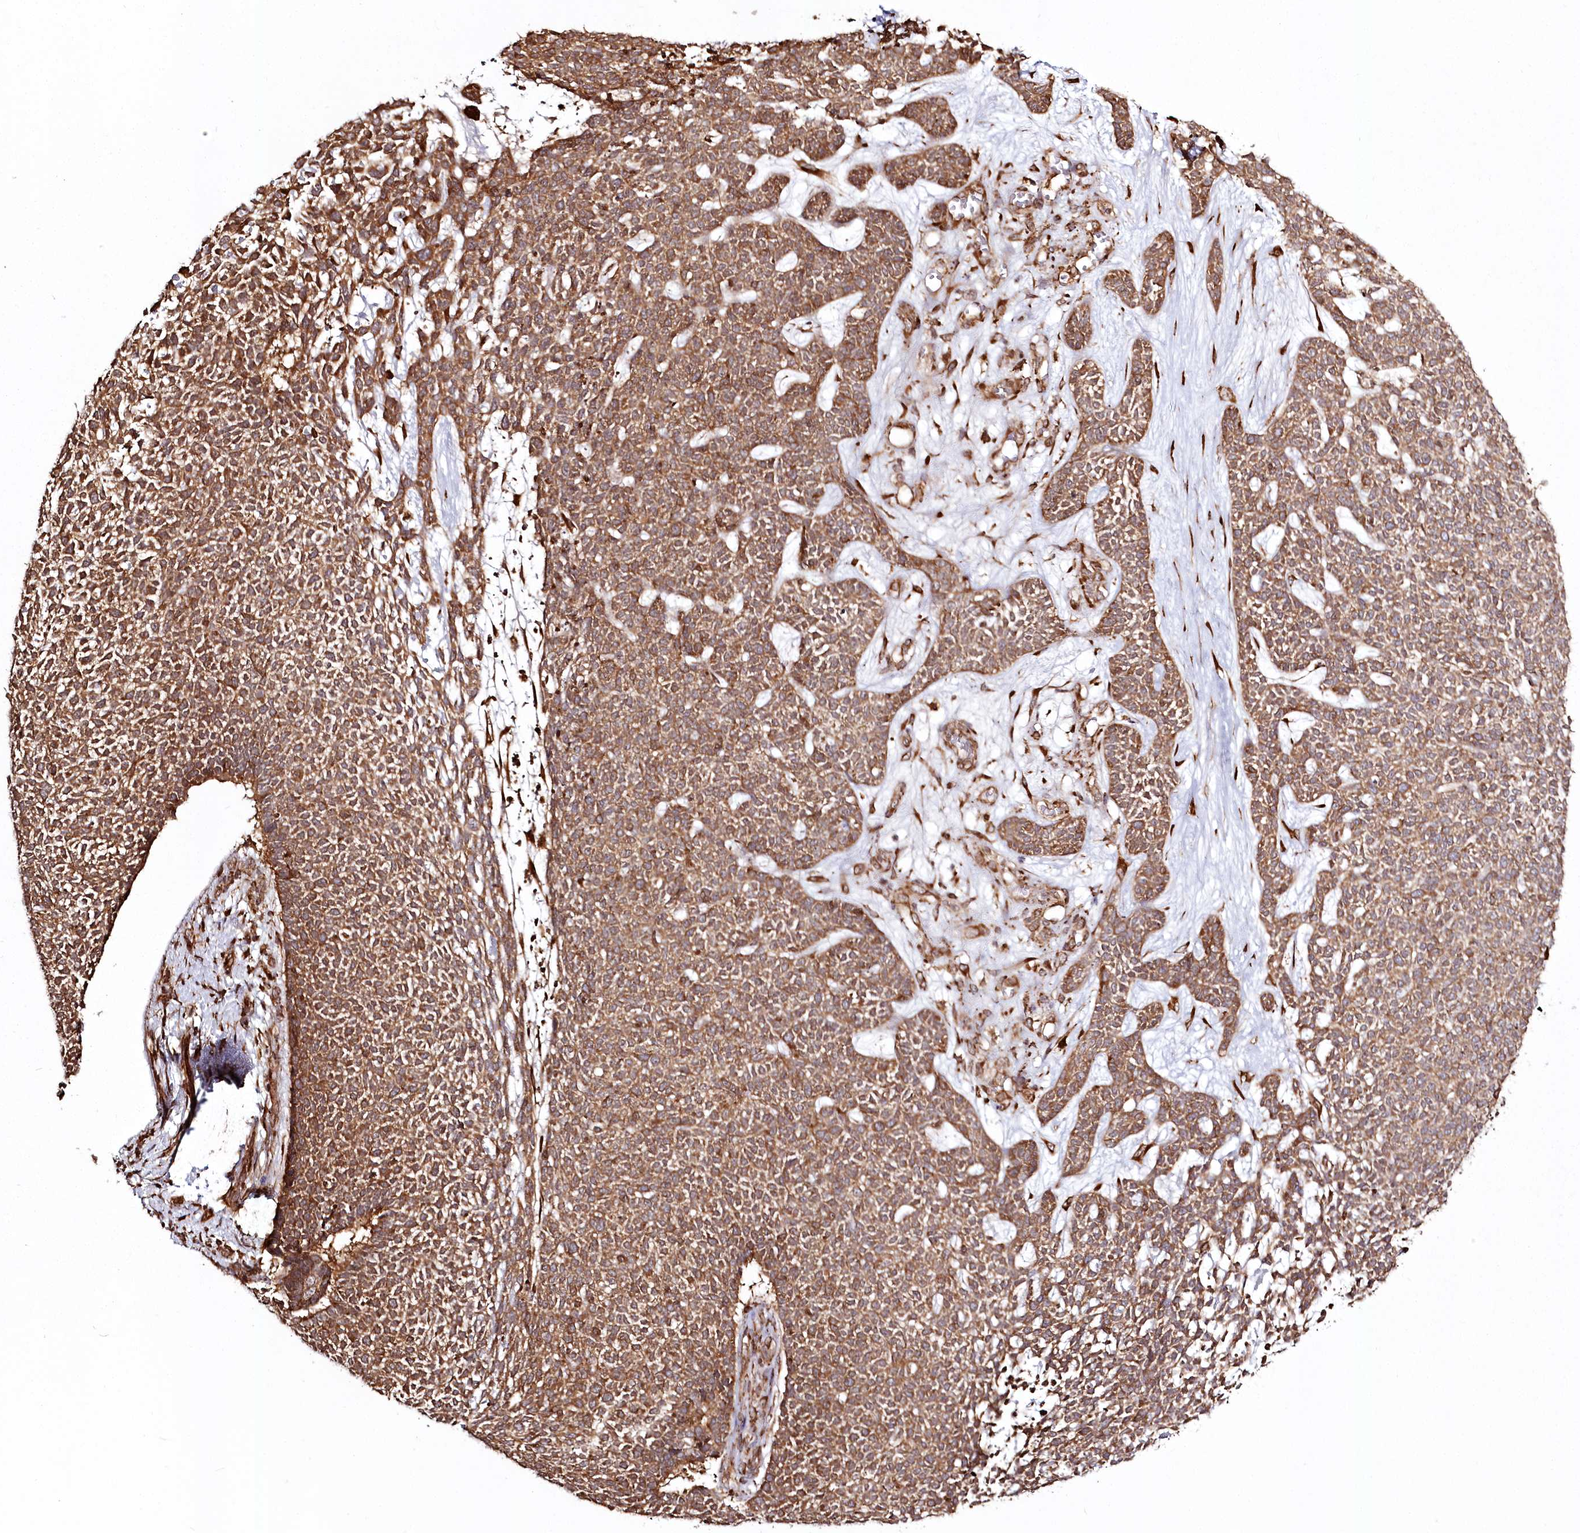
{"staining": {"intensity": "moderate", "quantity": ">75%", "location": "cytoplasmic/membranous"}, "tissue": "skin cancer", "cell_type": "Tumor cells", "image_type": "cancer", "snomed": [{"axis": "morphology", "description": "Basal cell carcinoma"}, {"axis": "topography", "description": "Skin"}], "caption": "Moderate cytoplasmic/membranous positivity for a protein is appreciated in about >75% of tumor cells of basal cell carcinoma (skin) using immunohistochemistry.", "gene": "FAM13A", "patient": {"sex": "female", "age": 84}}